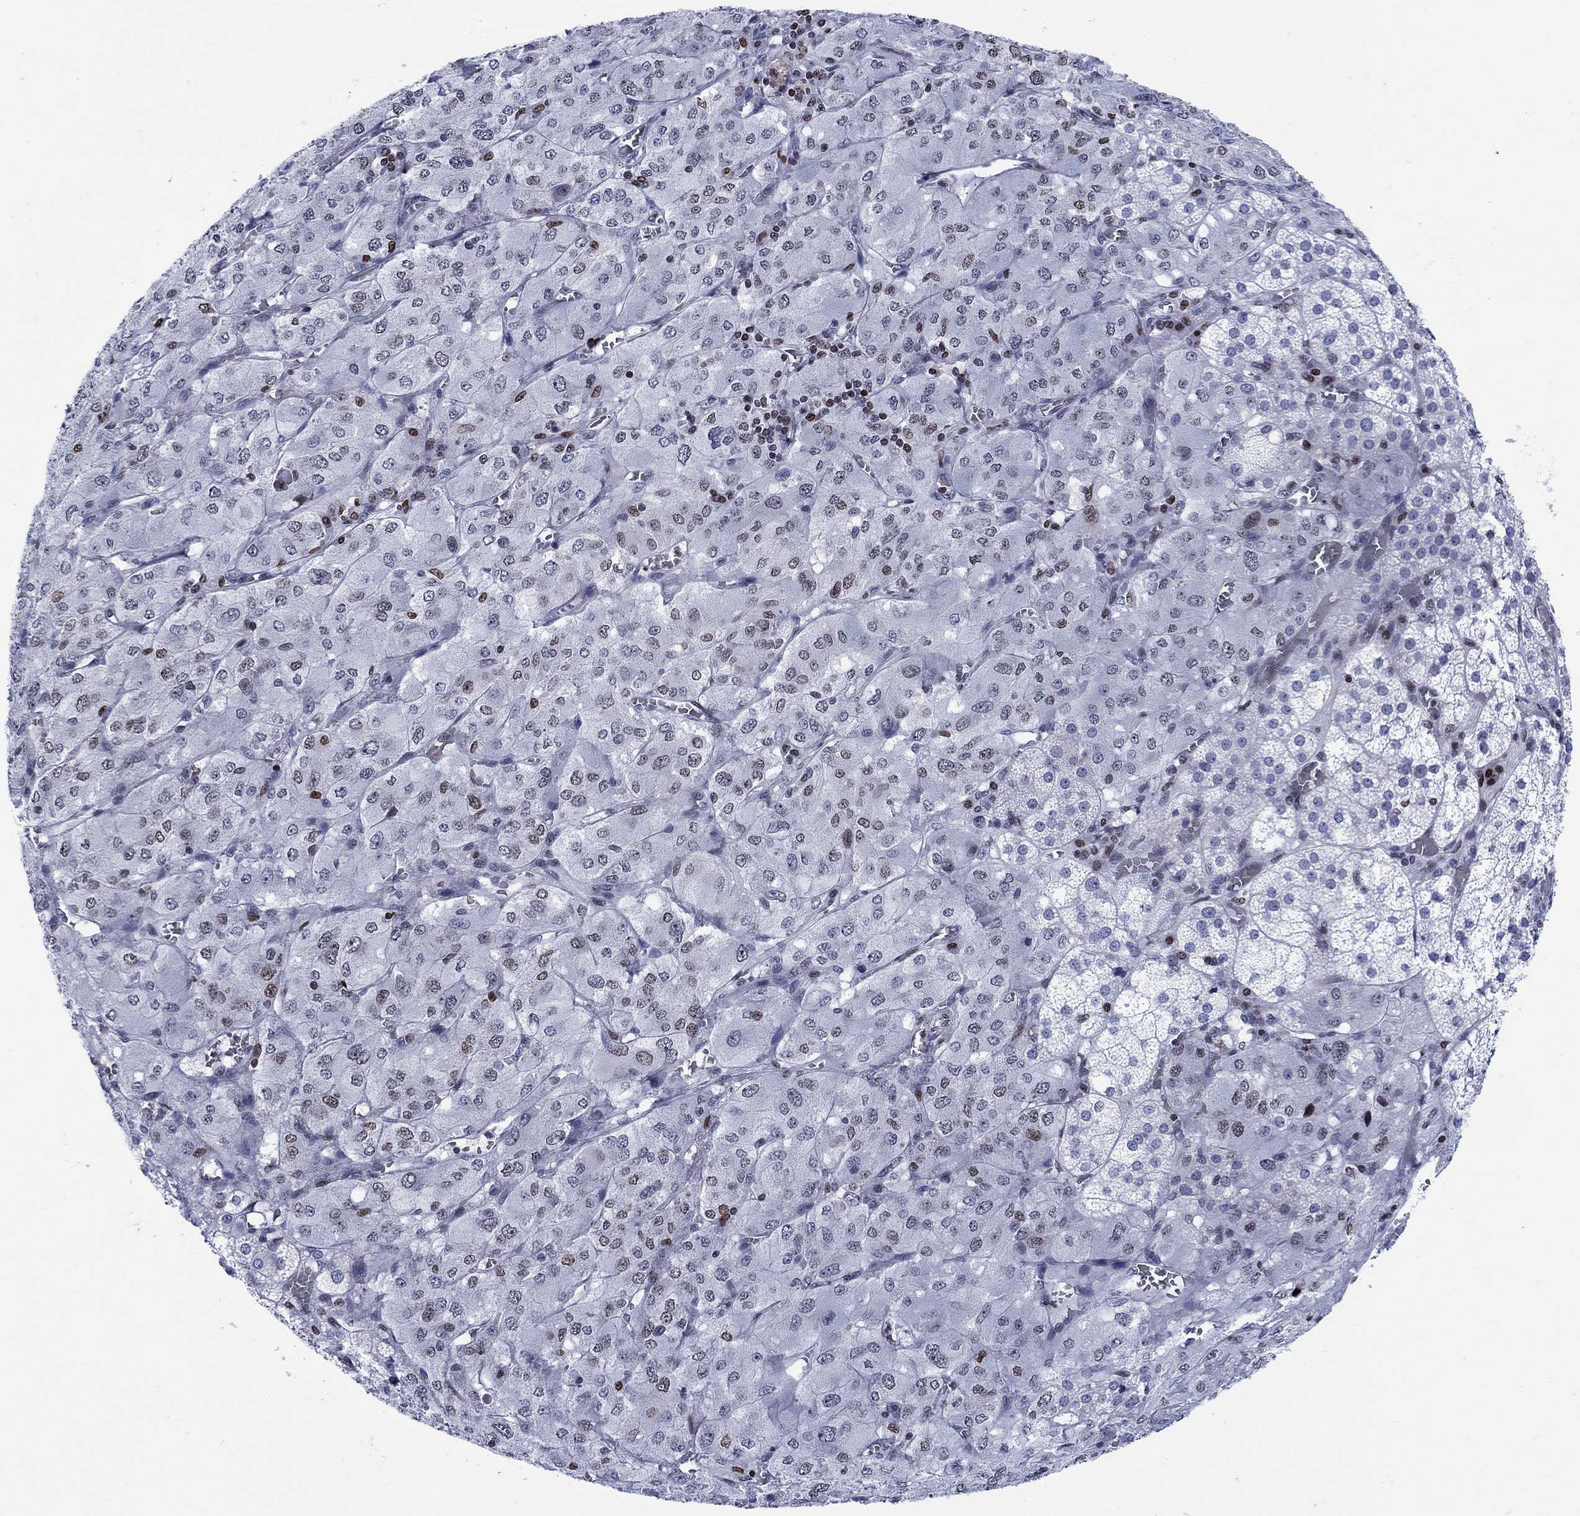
{"staining": {"intensity": "strong", "quantity": "<25%", "location": "nuclear"}, "tissue": "adrenal gland", "cell_type": "Glandular cells", "image_type": "normal", "snomed": [{"axis": "morphology", "description": "Normal tissue, NOS"}, {"axis": "topography", "description": "Adrenal gland"}], "caption": "DAB (3,3'-diaminobenzidine) immunohistochemical staining of benign human adrenal gland reveals strong nuclear protein expression in about <25% of glandular cells.", "gene": "HMGA1", "patient": {"sex": "female", "age": 60}}